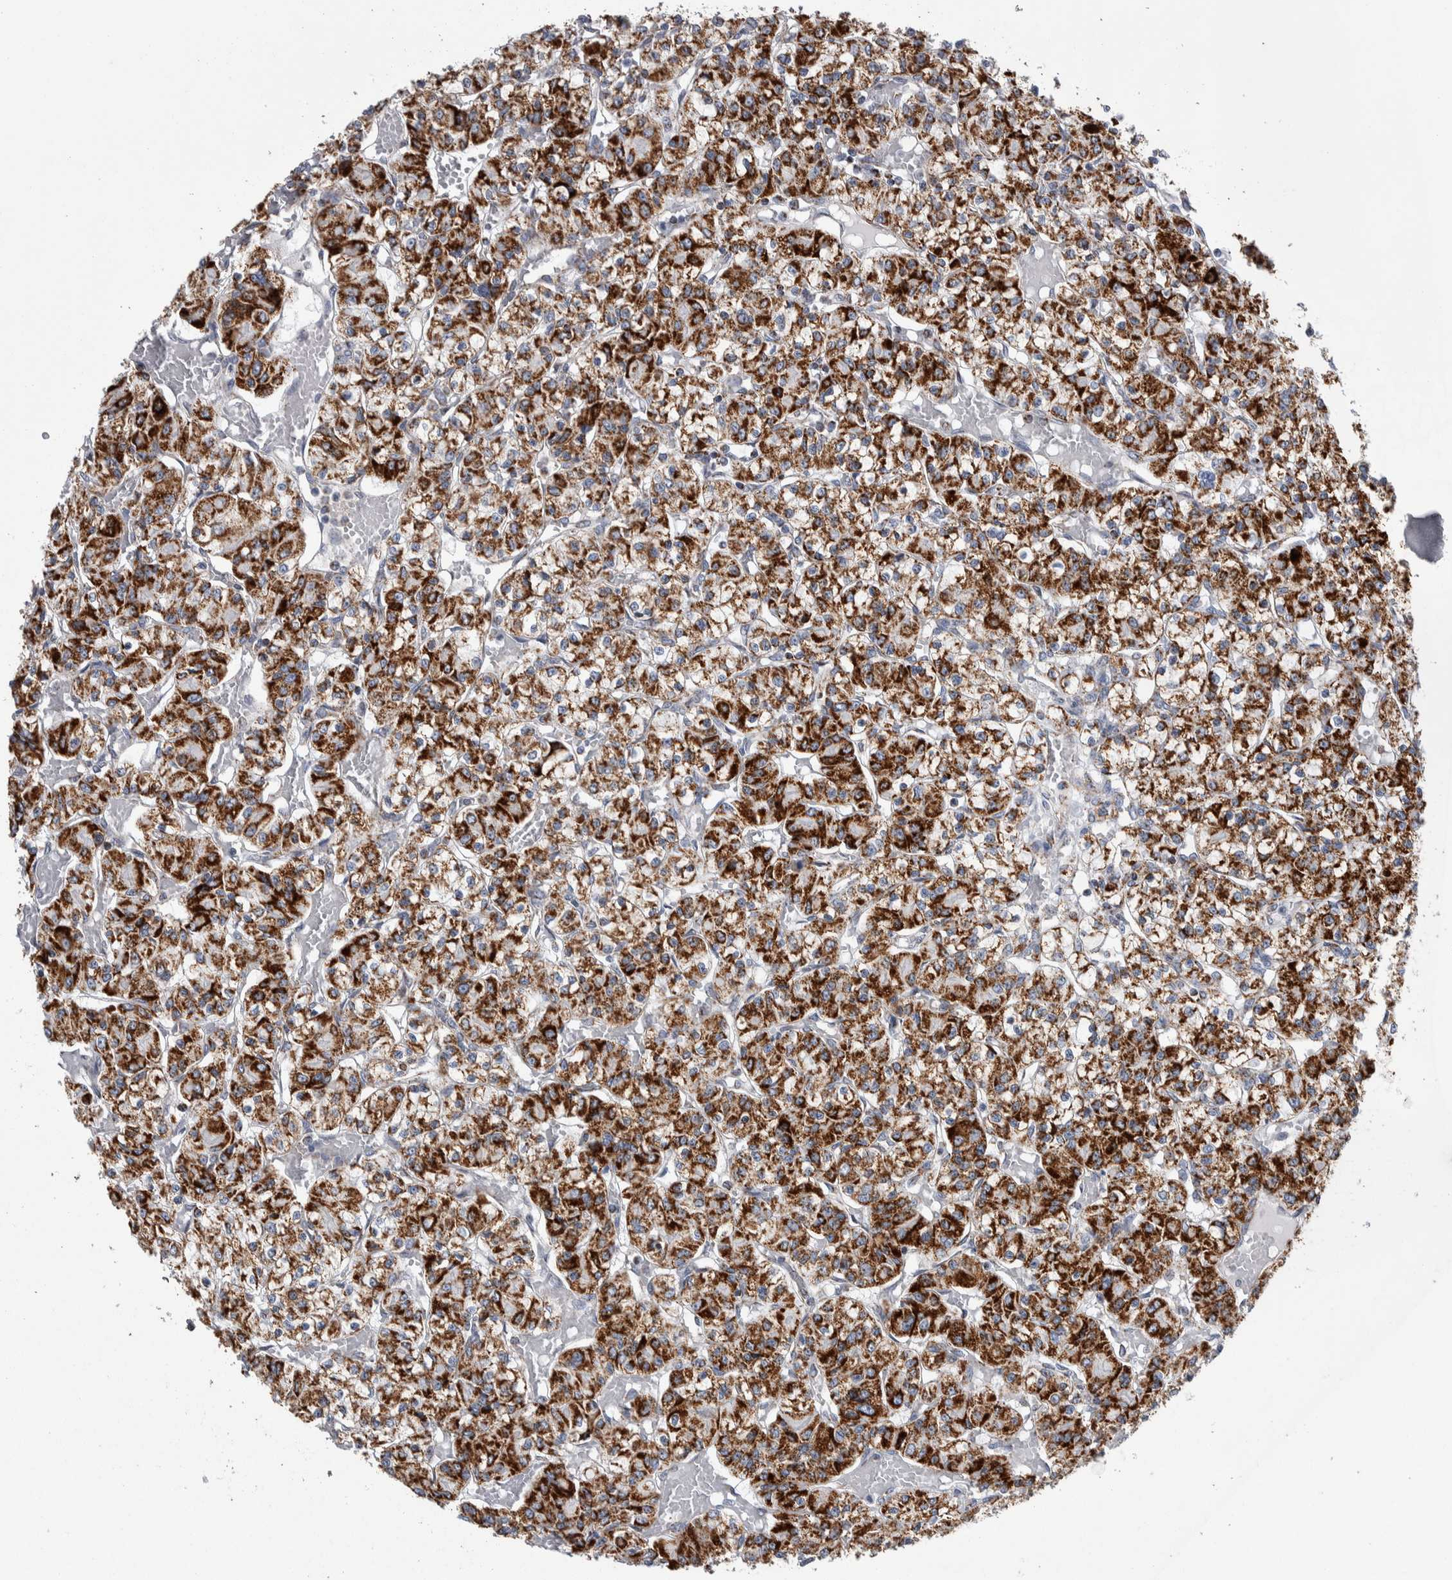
{"staining": {"intensity": "strong", "quantity": ">75%", "location": "cytoplasmic/membranous"}, "tissue": "renal cancer", "cell_type": "Tumor cells", "image_type": "cancer", "snomed": [{"axis": "morphology", "description": "Adenocarcinoma, NOS"}, {"axis": "topography", "description": "Kidney"}], "caption": "Human renal cancer stained with a brown dye demonstrates strong cytoplasmic/membranous positive staining in approximately >75% of tumor cells.", "gene": "ETFA", "patient": {"sex": "female", "age": 59}}